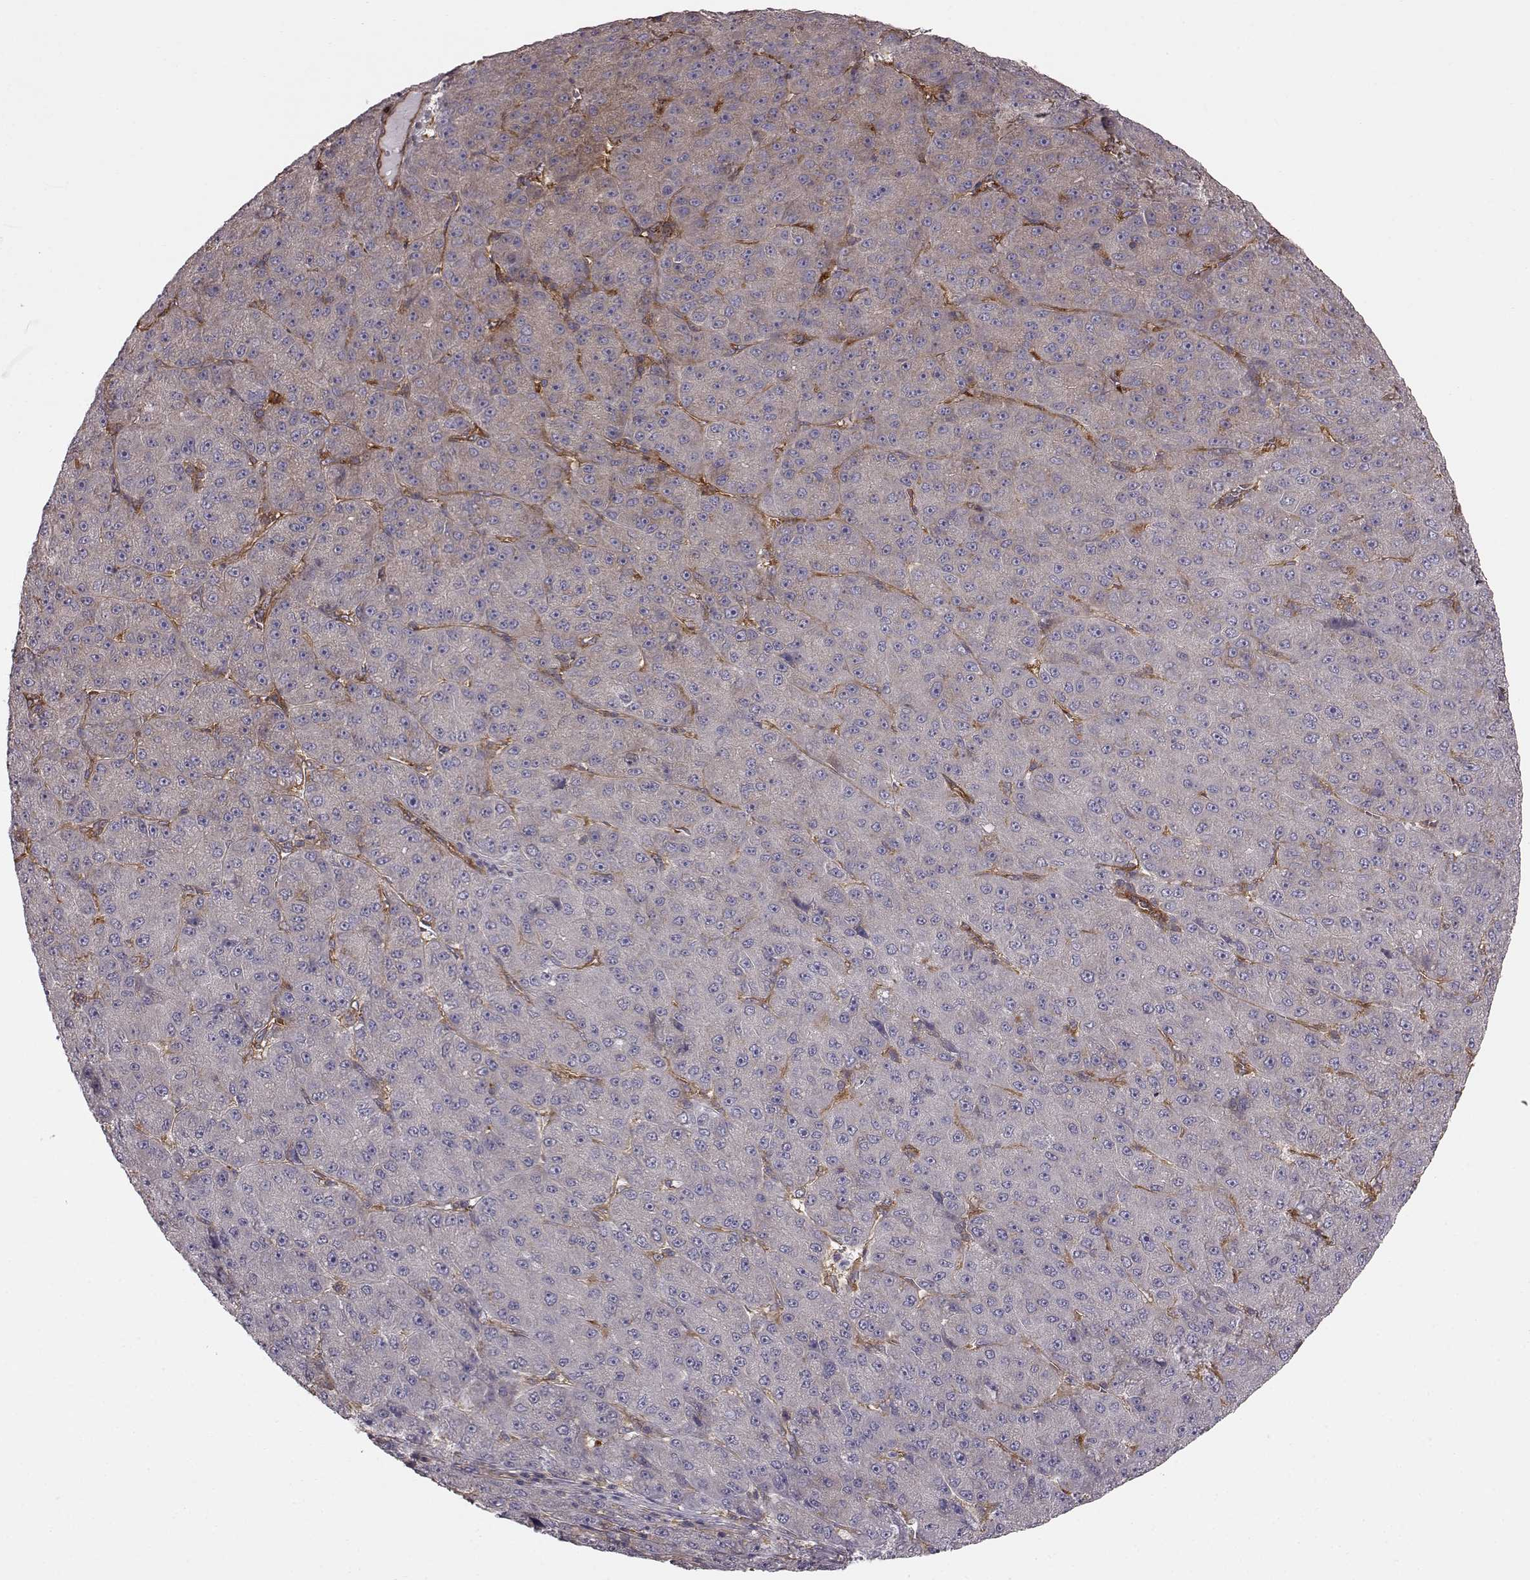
{"staining": {"intensity": "negative", "quantity": "none", "location": "none"}, "tissue": "liver cancer", "cell_type": "Tumor cells", "image_type": "cancer", "snomed": [{"axis": "morphology", "description": "Carcinoma, Hepatocellular, NOS"}, {"axis": "topography", "description": "Liver"}], "caption": "This is an immunohistochemistry (IHC) histopathology image of human liver hepatocellular carcinoma. There is no positivity in tumor cells.", "gene": "RABGAP1", "patient": {"sex": "male", "age": 67}}